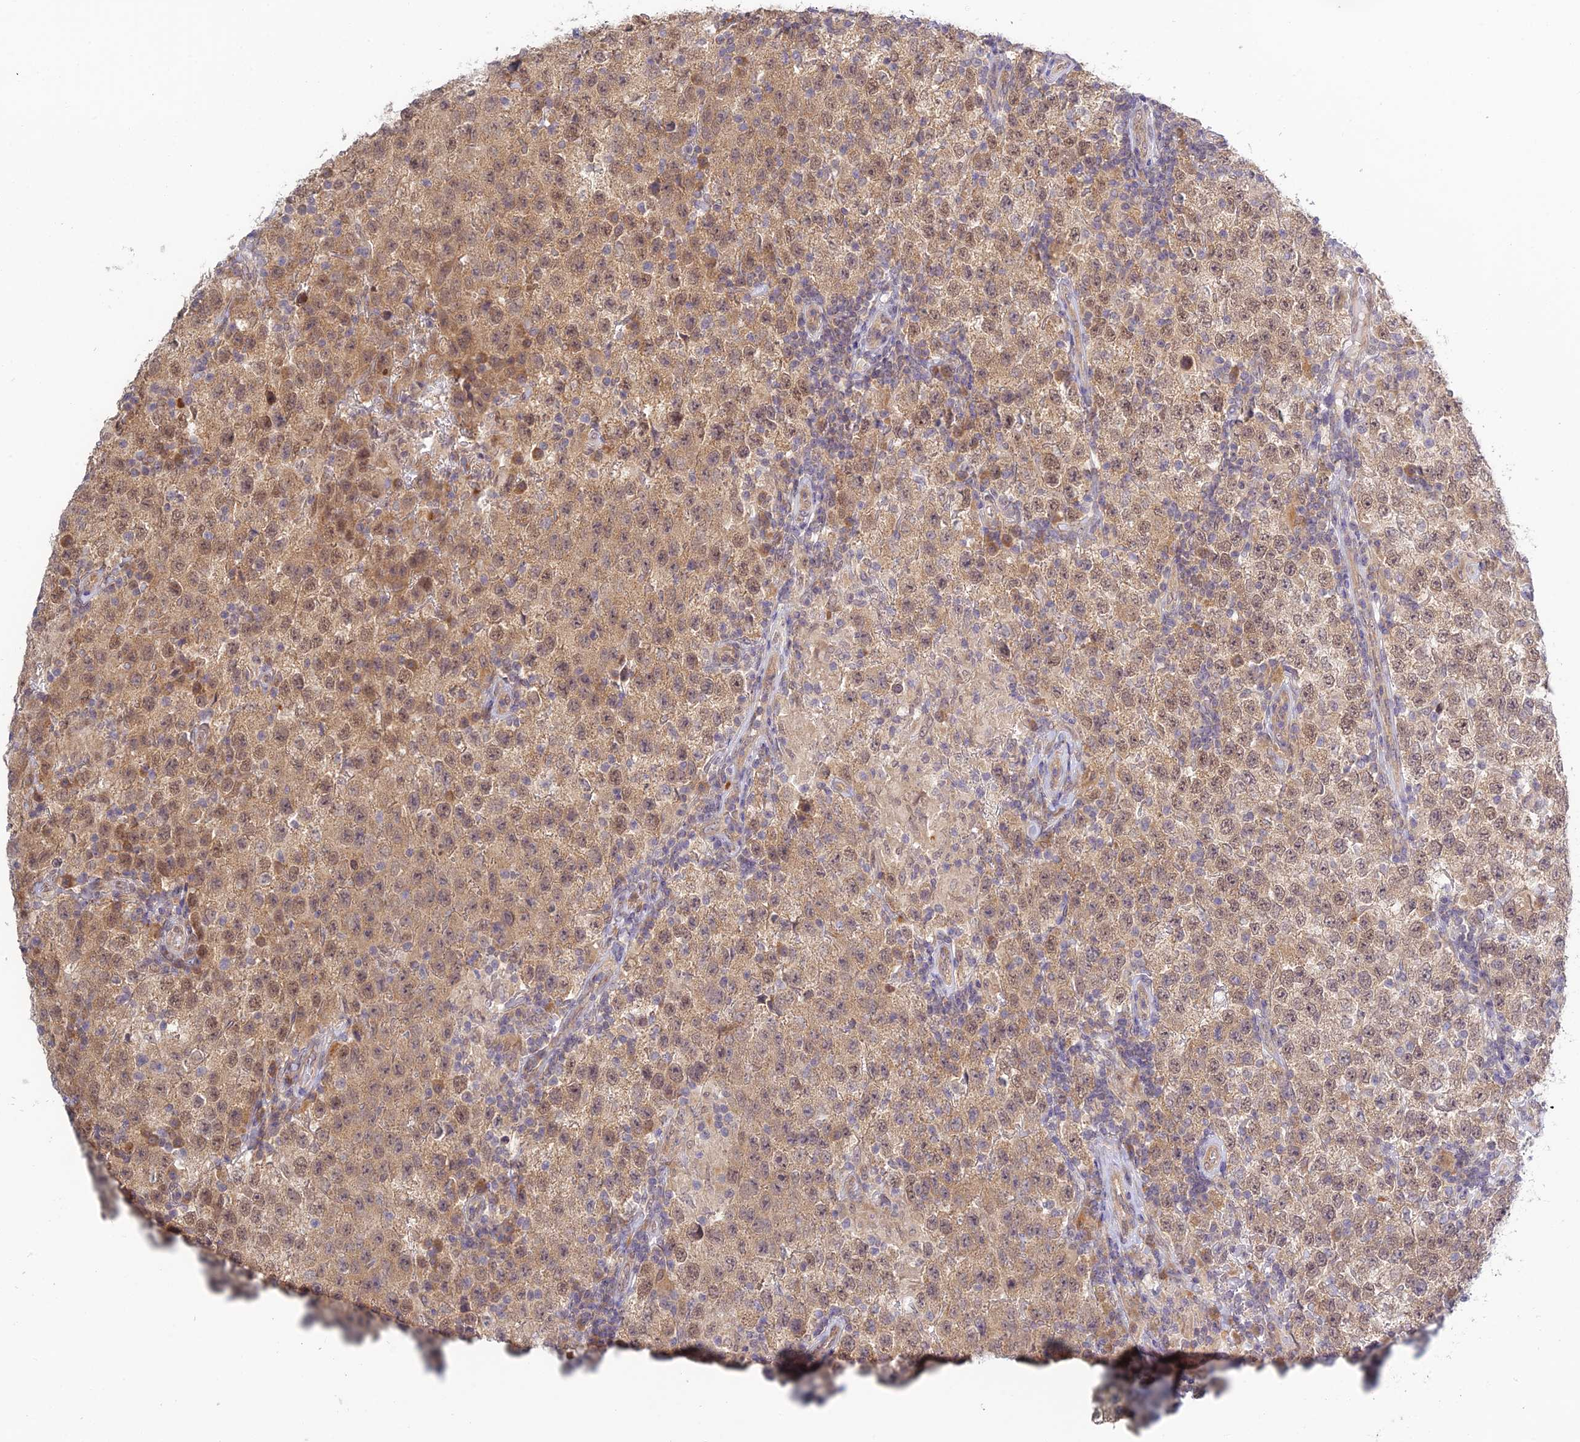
{"staining": {"intensity": "moderate", "quantity": ">75%", "location": "cytoplasmic/membranous,nuclear"}, "tissue": "testis cancer", "cell_type": "Tumor cells", "image_type": "cancer", "snomed": [{"axis": "morphology", "description": "Seminoma, NOS"}, {"axis": "morphology", "description": "Carcinoma, Embryonal, NOS"}, {"axis": "topography", "description": "Testis"}], "caption": "IHC micrograph of human embryonal carcinoma (testis) stained for a protein (brown), which shows medium levels of moderate cytoplasmic/membranous and nuclear positivity in about >75% of tumor cells.", "gene": "SKIC8", "patient": {"sex": "male", "age": 41}}